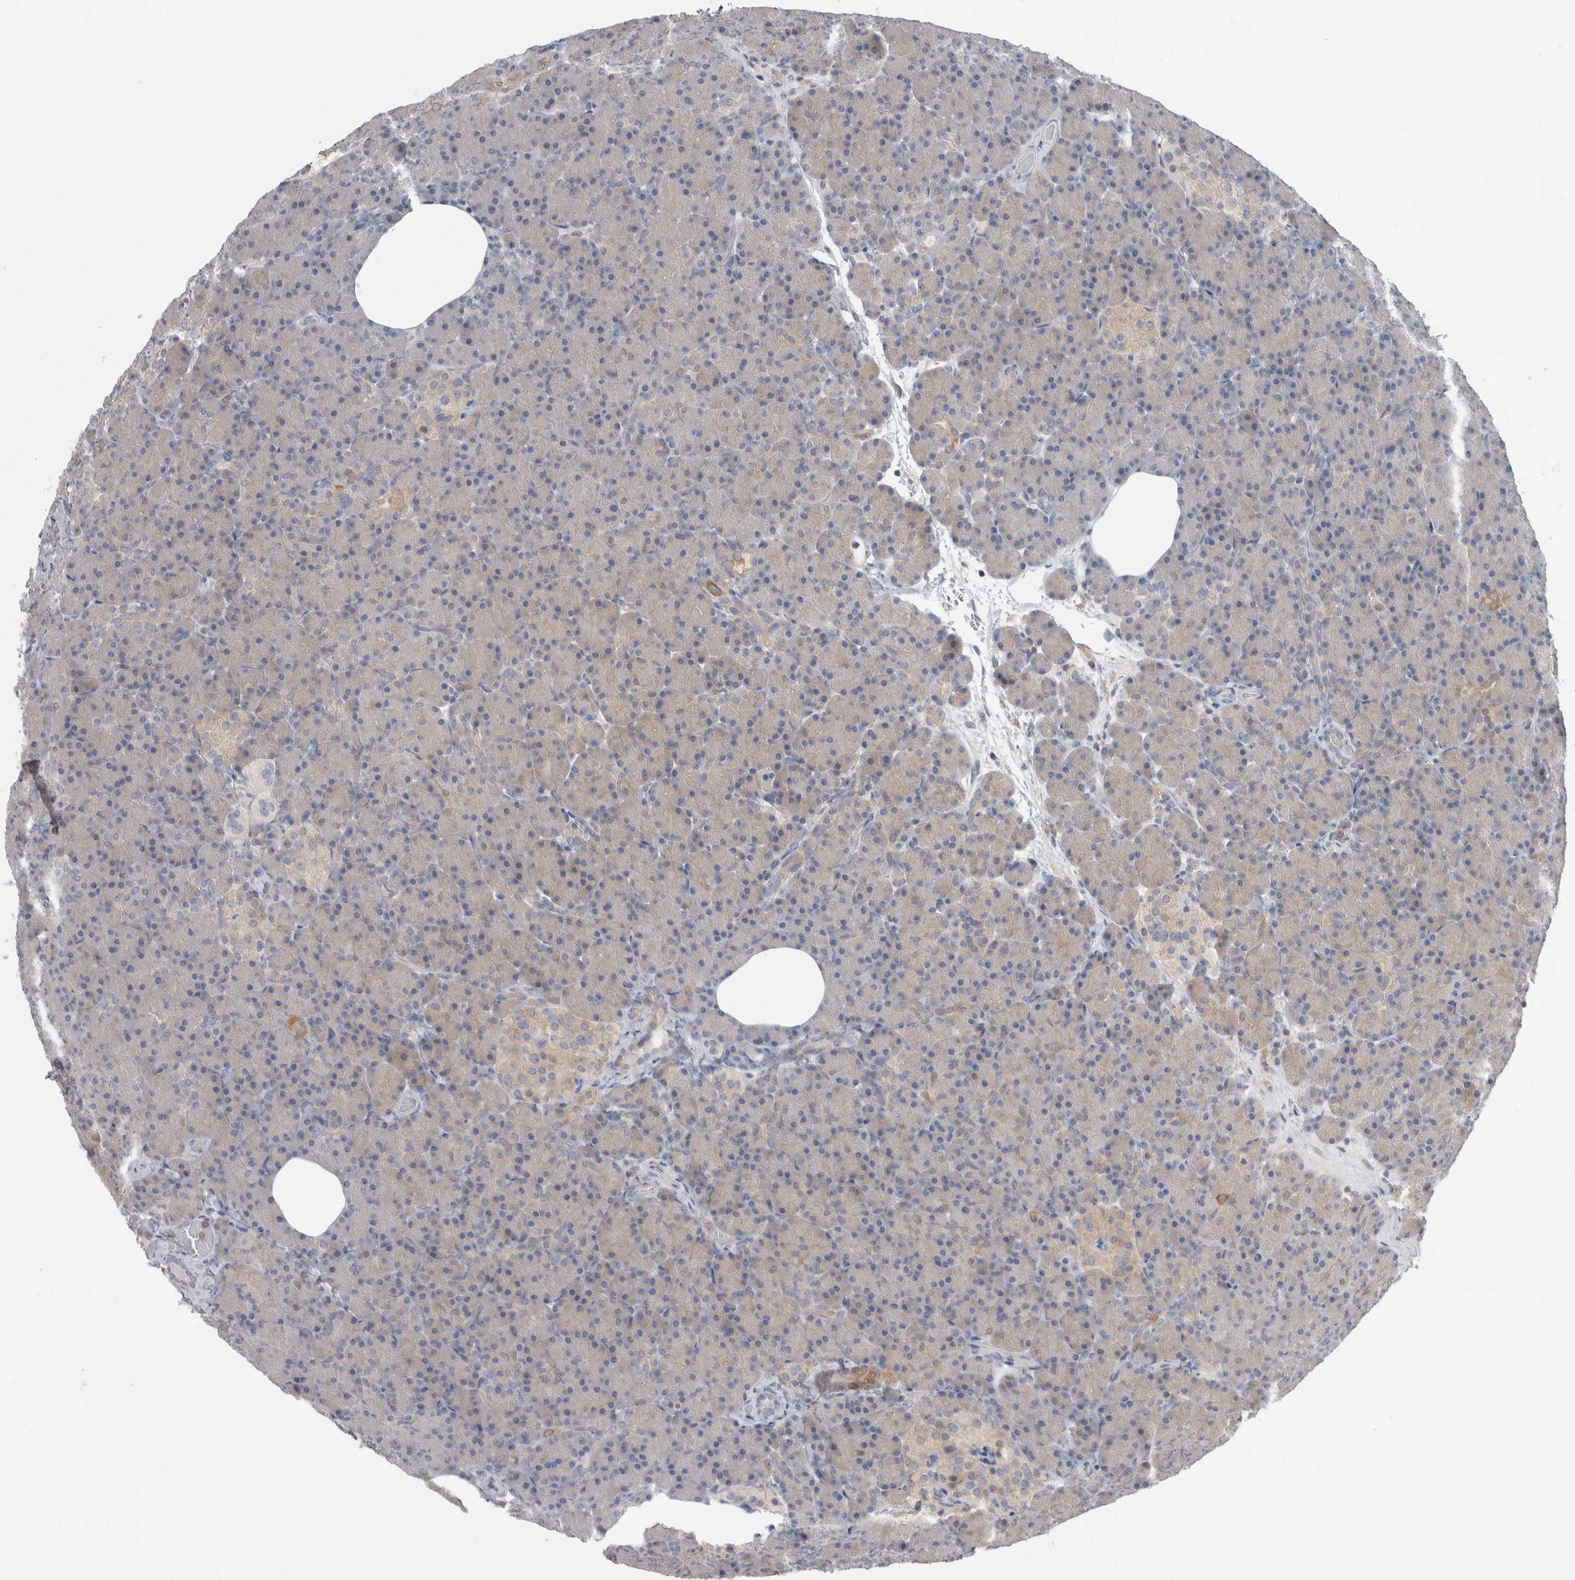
{"staining": {"intensity": "weak", "quantity": "<25%", "location": "cytoplasmic/membranous"}, "tissue": "pancreas", "cell_type": "Exocrine glandular cells", "image_type": "normal", "snomed": [{"axis": "morphology", "description": "Normal tissue, NOS"}, {"axis": "topography", "description": "Pancreas"}], "caption": "Immunohistochemistry (IHC) of unremarkable pancreas displays no staining in exocrine glandular cells. (DAB (3,3'-diaminobenzidine) immunohistochemistry (IHC) with hematoxylin counter stain).", "gene": "HTATIP2", "patient": {"sex": "female", "age": 43}}